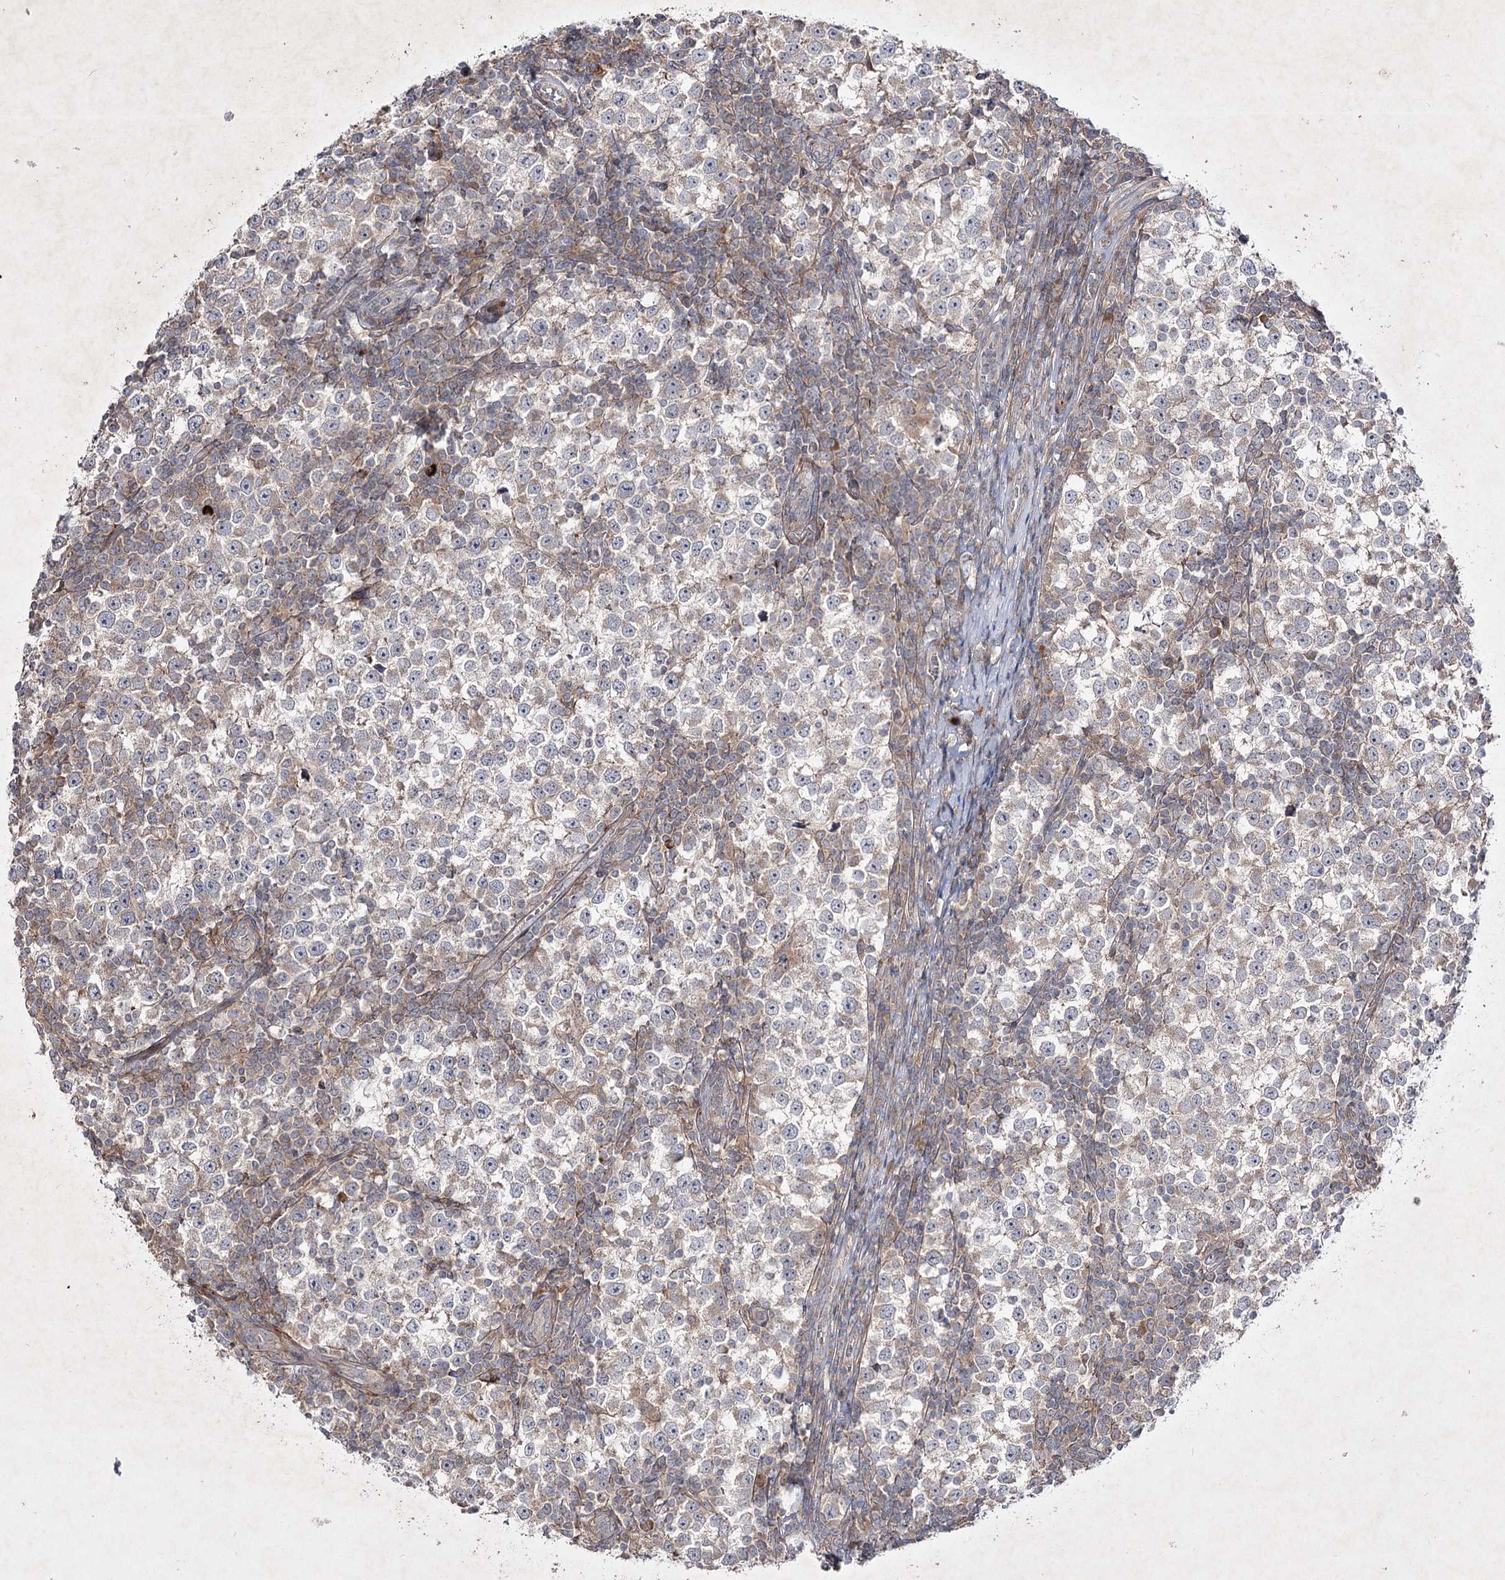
{"staining": {"intensity": "weak", "quantity": "<25%", "location": "cytoplasmic/membranous"}, "tissue": "testis cancer", "cell_type": "Tumor cells", "image_type": "cancer", "snomed": [{"axis": "morphology", "description": "Seminoma, NOS"}, {"axis": "topography", "description": "Testis"}], "caption": "The IHC image has no significant positivity in tumor cells of seminoma (testis) tissue.", "gene": "CIB2", "patient": {"sex": "male", "age": 65}}